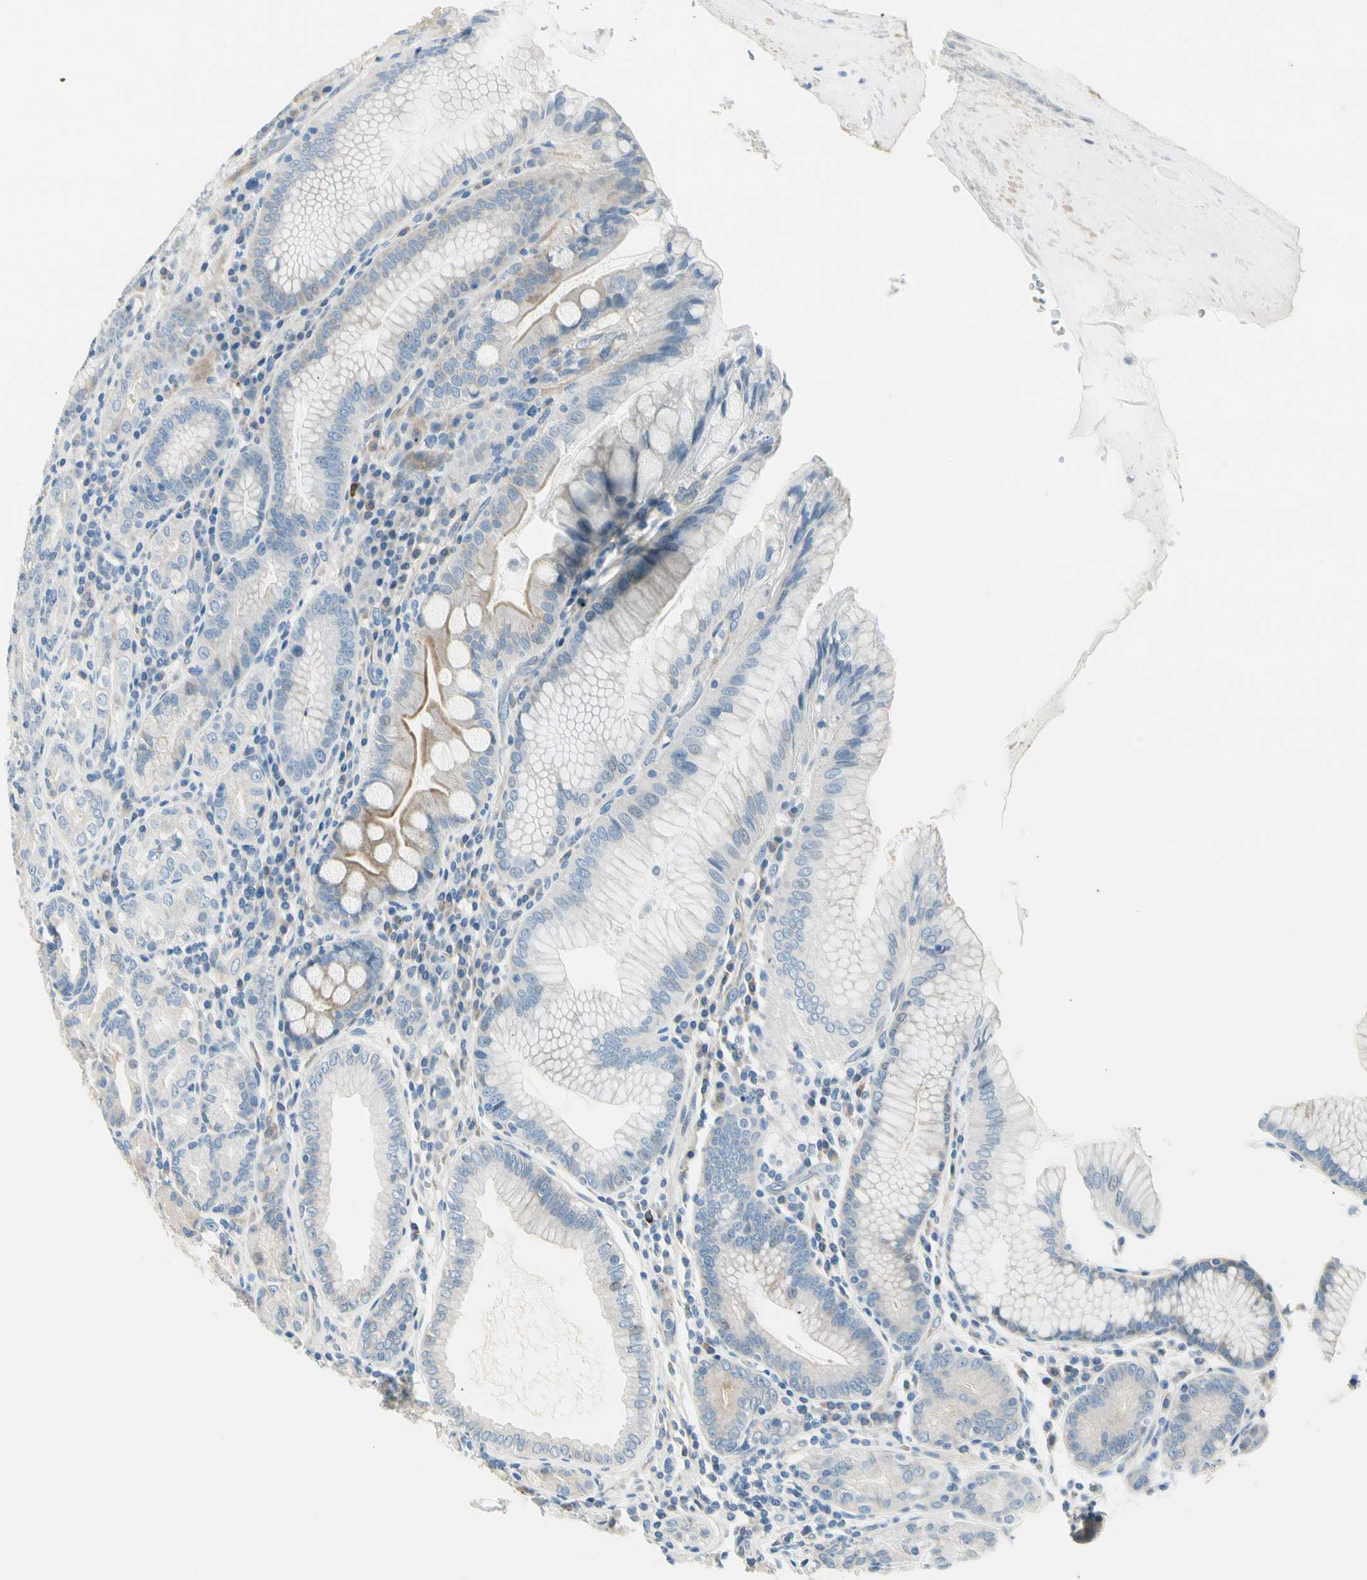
{"staining": {"intensity": "weak", "quantity": "<25%", "location": "cytoplasmic/membranous"}, "tissue": "stomach", "cell_type": "Glandular cells", "image_type": "normal", "snomed": [{"axis": "morphology", "description": "Normal tissue, NOS"}, {"axis": "topography", "description": "Stomach, lower"}], "caption": "The histopathology image demonstrates no significant expression in glandular cells of stomach.", "gene": "ADGRA3", "patient": {"sex": "female", "age": 76}}